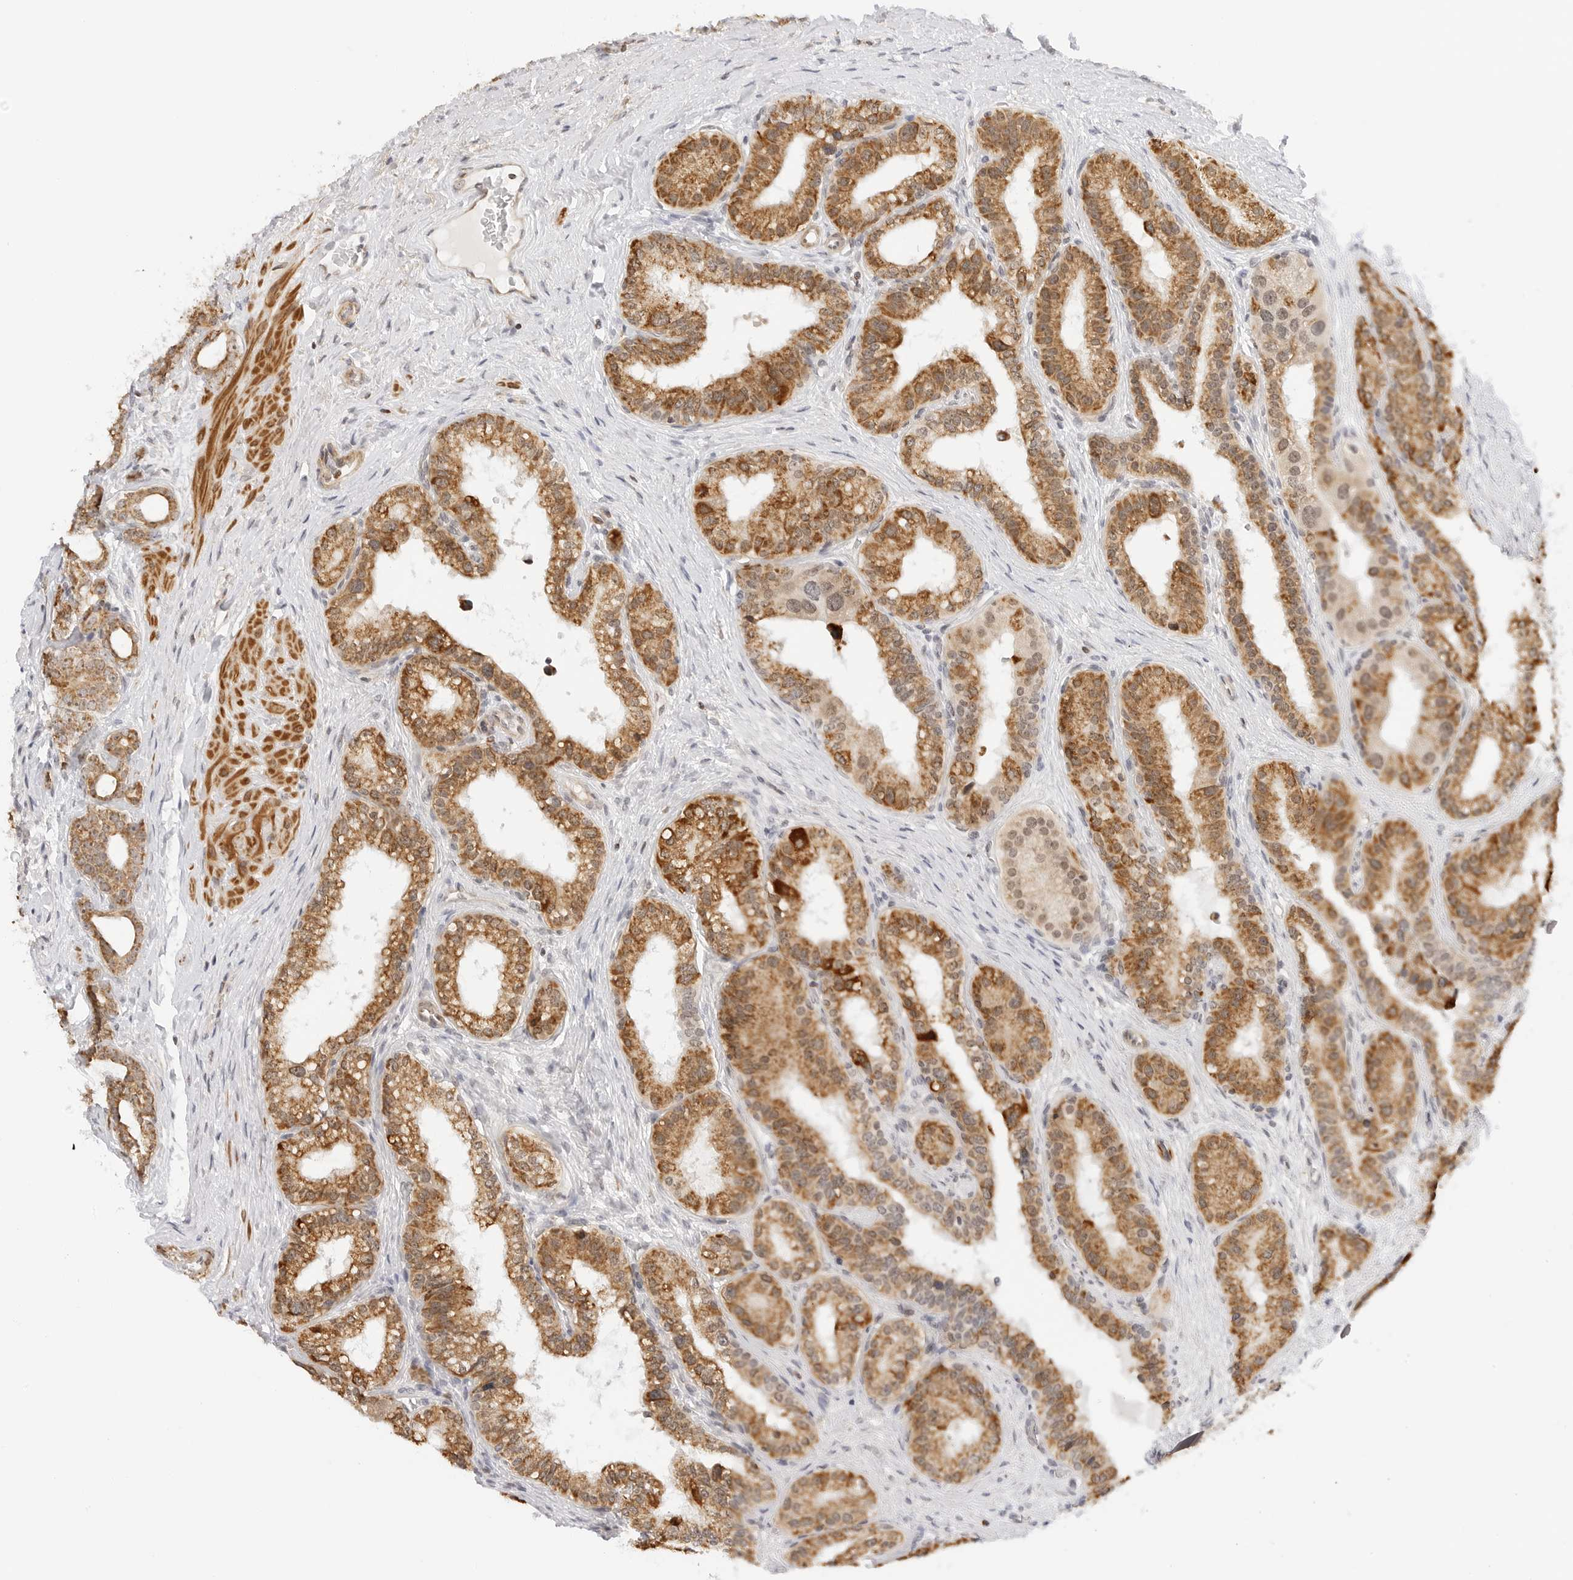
{"staining": {"intensity": "moderate", "quantity": ">75%", "location": "cytoplasmic/membranous"}, "tissue": "prostate cancer", "cell_type": "Tumor cells", "image_type": "cancer", "snomed": [{"axis": "morphology", "description": "Adenocarcinoma, High grade"}, {"axis": "topography", "description": "Prostate"}], "caption": "Immunohistochemistry (IHC) staining of high-grade adenocarcinoma (prostate), which exhibits medium levels of moderate cytoplasmic/membranous staining in about >75% of tumor cells indicating moderate cytoplasmic/membranous protein staining. The staining was performed using DAB (3,3'-diaminobenzidine) (brown) for protein detection and nuclei were counterstained in hematoxylin (blue).", "gene": "GORAB", "patient": {"sex": "male", "age": 56}}